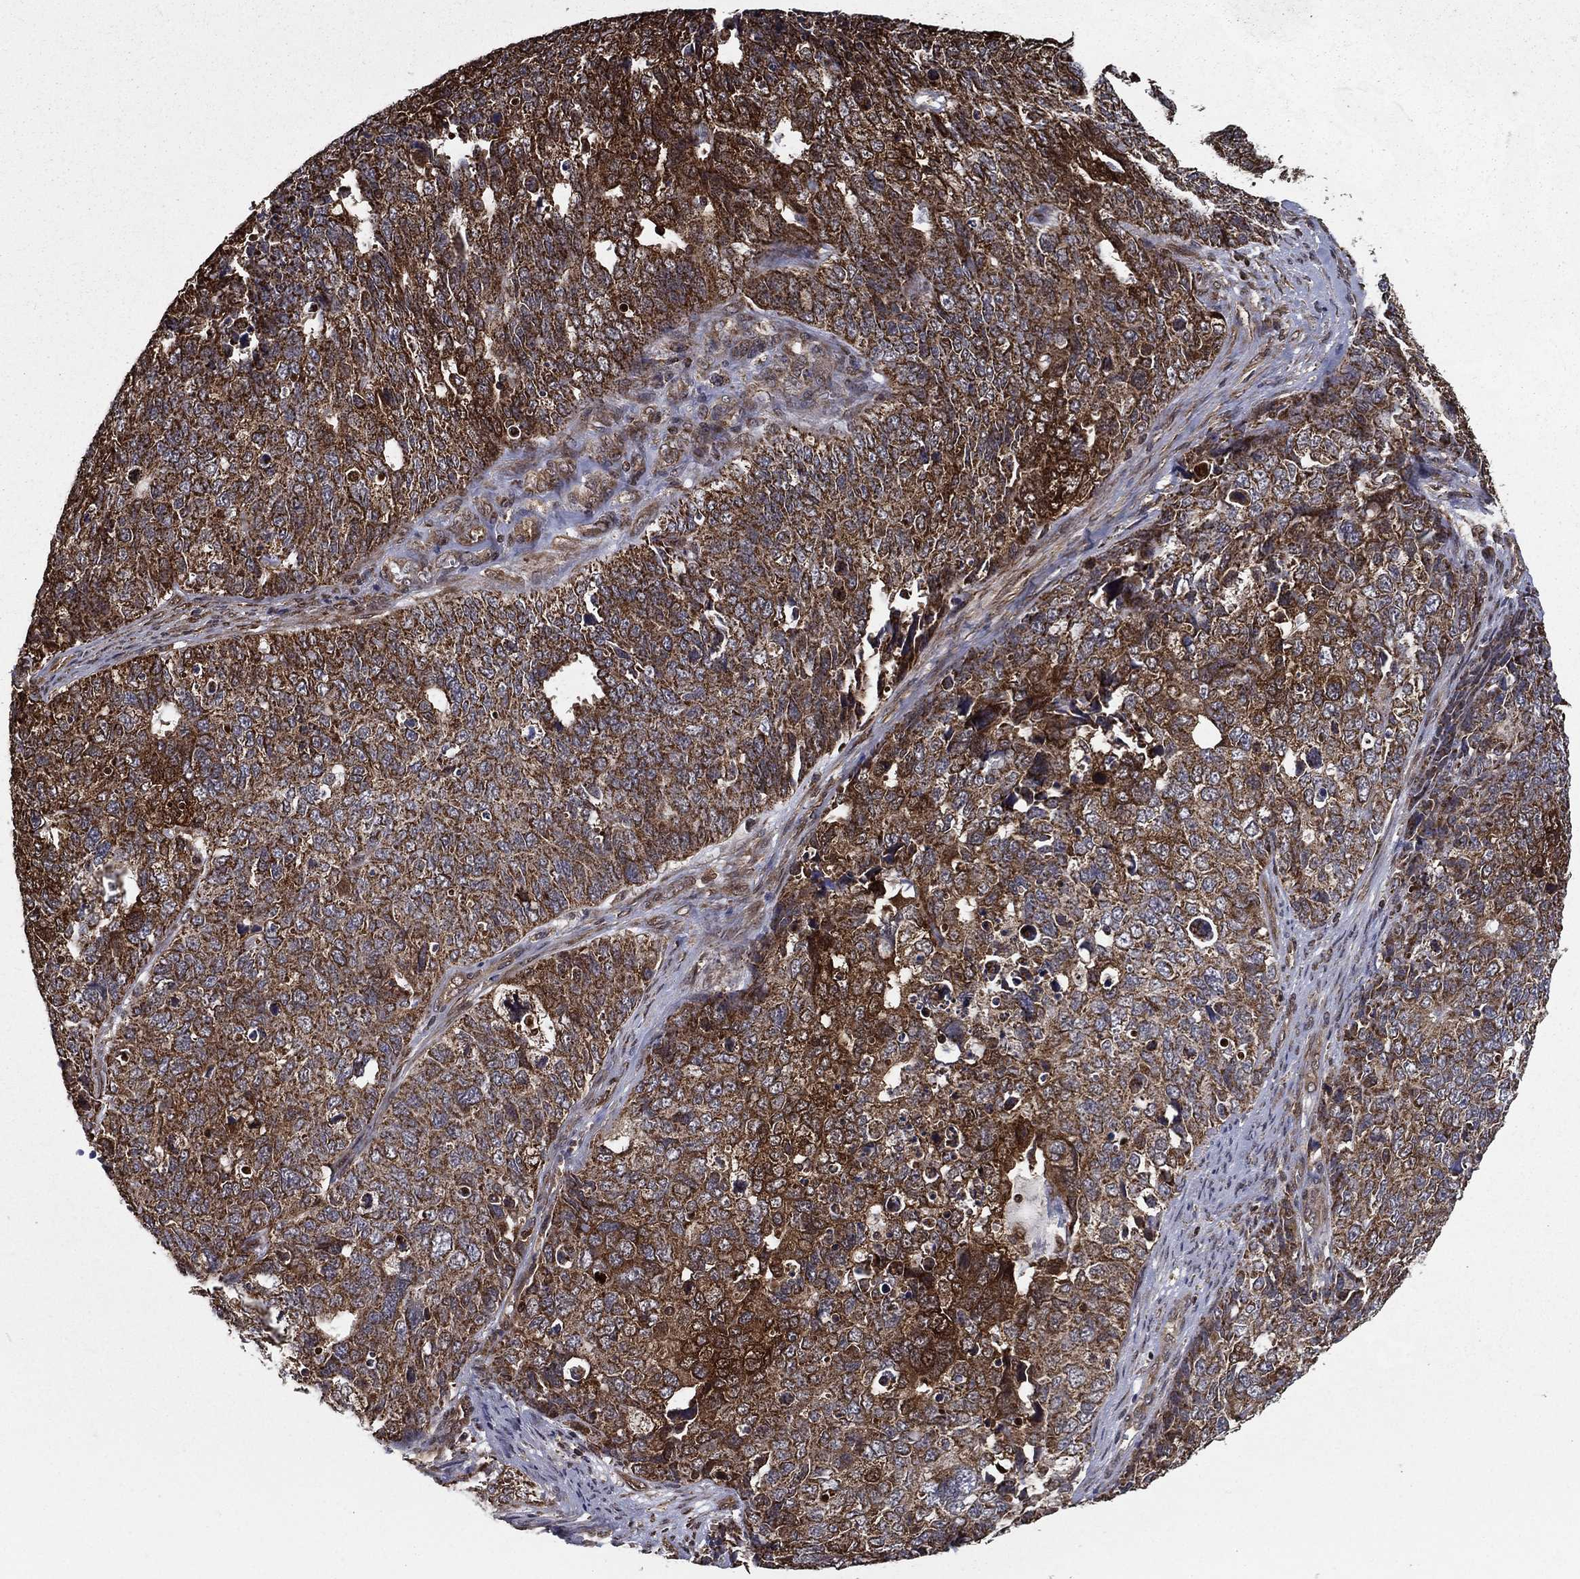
{"staining": {"intensity": "strong", "quantity": ">75%", "location": "cytoplasmic/membranous"}, "tissue": "cervical cancer", "cell_type": "Tumor cells", "image_type": "cancer", "snomed": [{"axis": "morphology", "description": "Squamous cell carcinoma, NOS"}, {"axis": "topography", "description": "Cervix"}], "caption": "Immunohistochemistry (IHC) histopathology image of human squamous cell carcinoma (cervical) stained for a protein (brown), which shows high levels of strong cytoplasmic/membranous expression in approximately >75% of tumor cells.", "gene": "RIGI", "patient": {"sex": "female", "age": 63}}